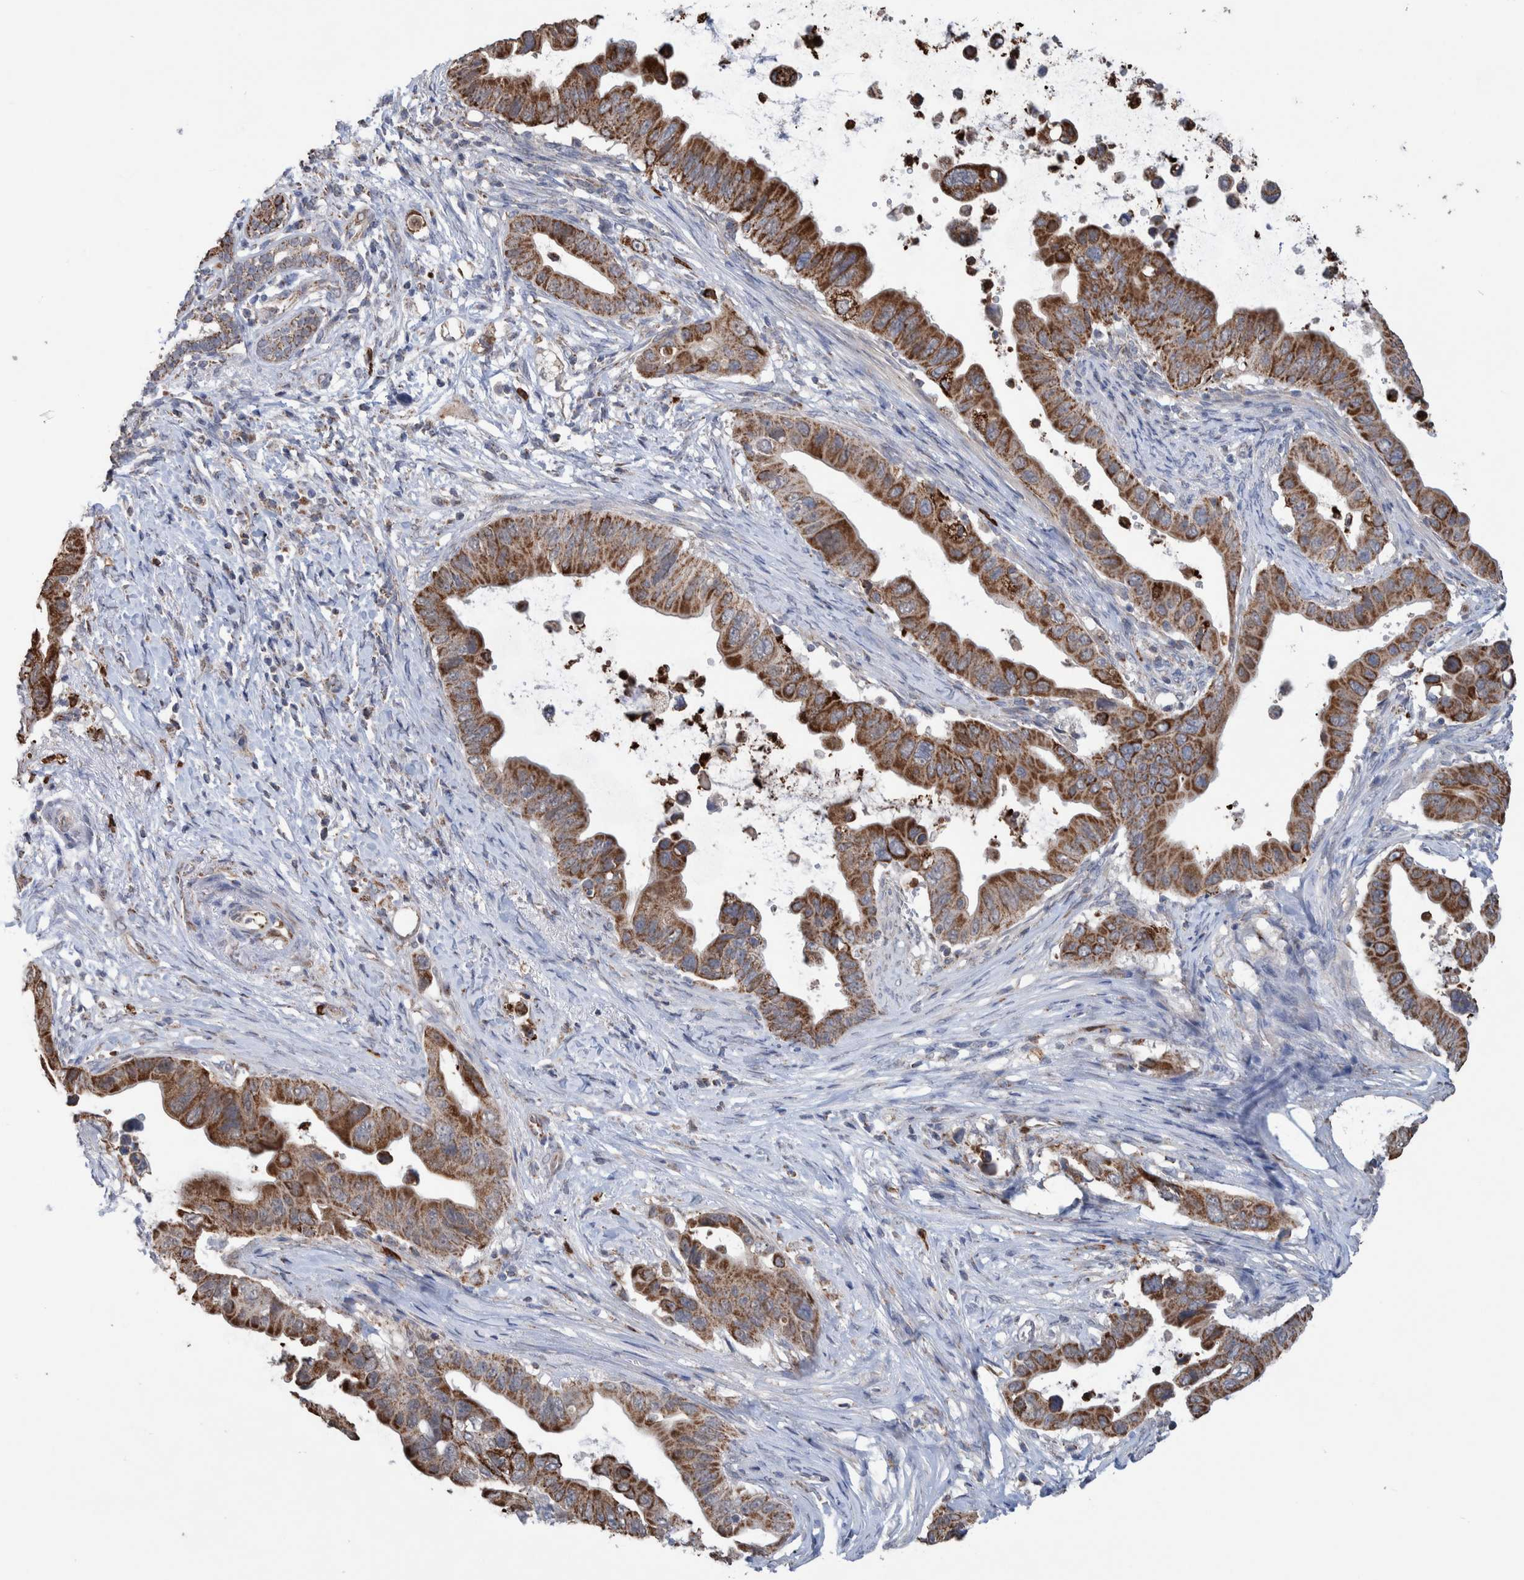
{"staining": {"intensity": "moderate", "quantity": ">75%", "location": "cytoplasmic/membranous"}, "tissue": "pancreatic cancer", "cell_type": "Tumor cells", "image_type": "cancer", "snomed": [{"axis": "morphology", "description": "Adenocarcinoma, NOS"}, {"axis": "topography", "description": "Pancreas"}], "caption": "IHC photomicrograph of neoplastic tissue: pancreatic cancer (adenocarcinoma) stained using IHC displays medium levels of moderate protein expression localized specifically in the cytoplasmic/membranous of tumor cells, appearing as a cytoplasmic/membranous brown color.", "gene": "DECR1", "patient": {"sex": "female", "age": 72}}